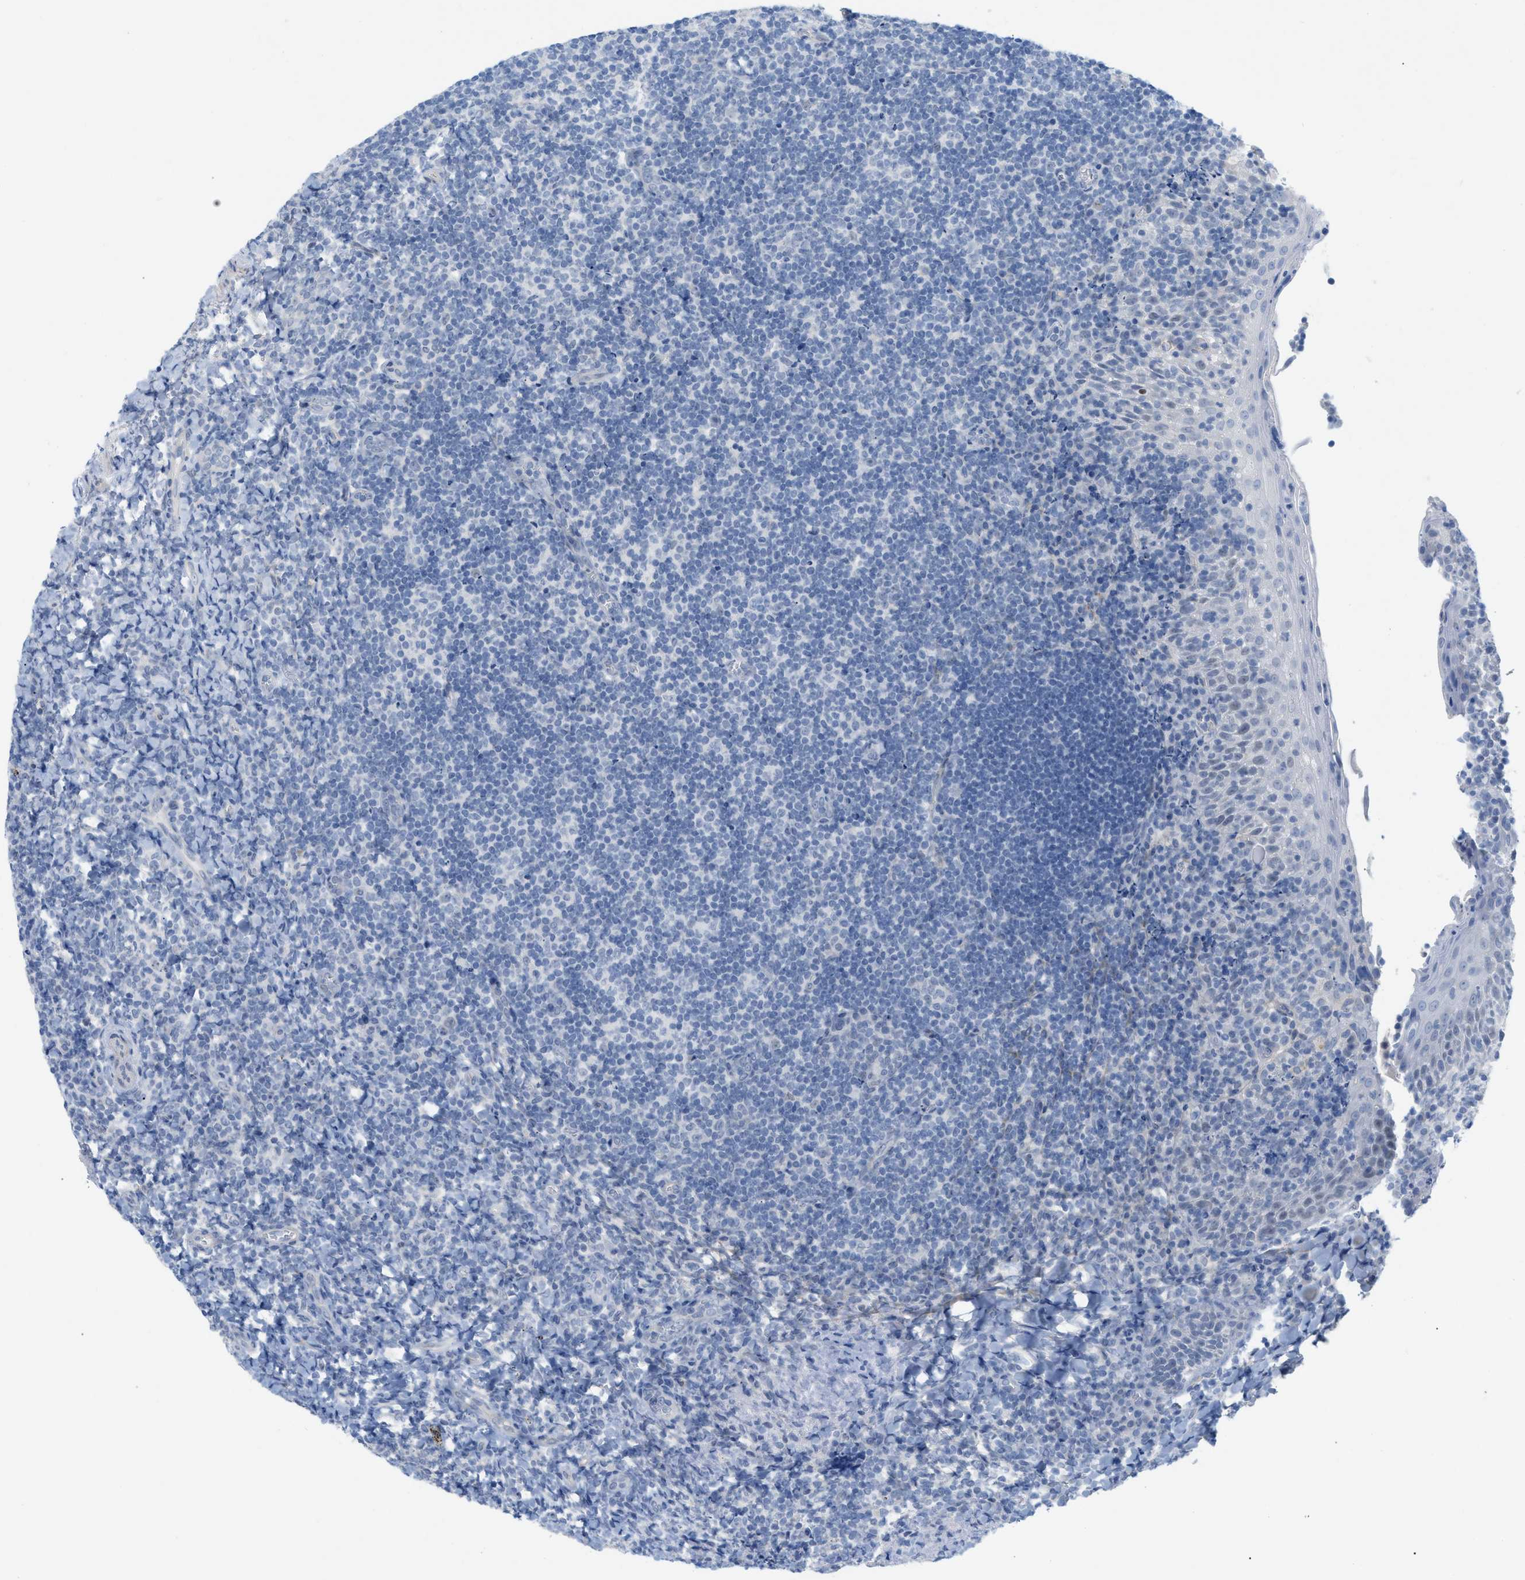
{"staining": {"intensity": "negative", "quantity": "none", "location": "none"}, "tissue": "tonsil", "cell_type": "Germinal center cells", "image_type": "normal", "snomed": [{"axis": "morphology", "description": "Normal tissue, NOS"}, {"axis": "topography", "description": "Tonsil"}], "caption": "The histopathology image shows no significant expression in germinal center cells of tonsil. The staining was performed using DAB to visualize the protein expression in brown, while the nuclei were stained in blue with hematoxylin (Magnification: 20x).", "gene": "HLTF", "patient": {"sex": "male", "age": 37}}